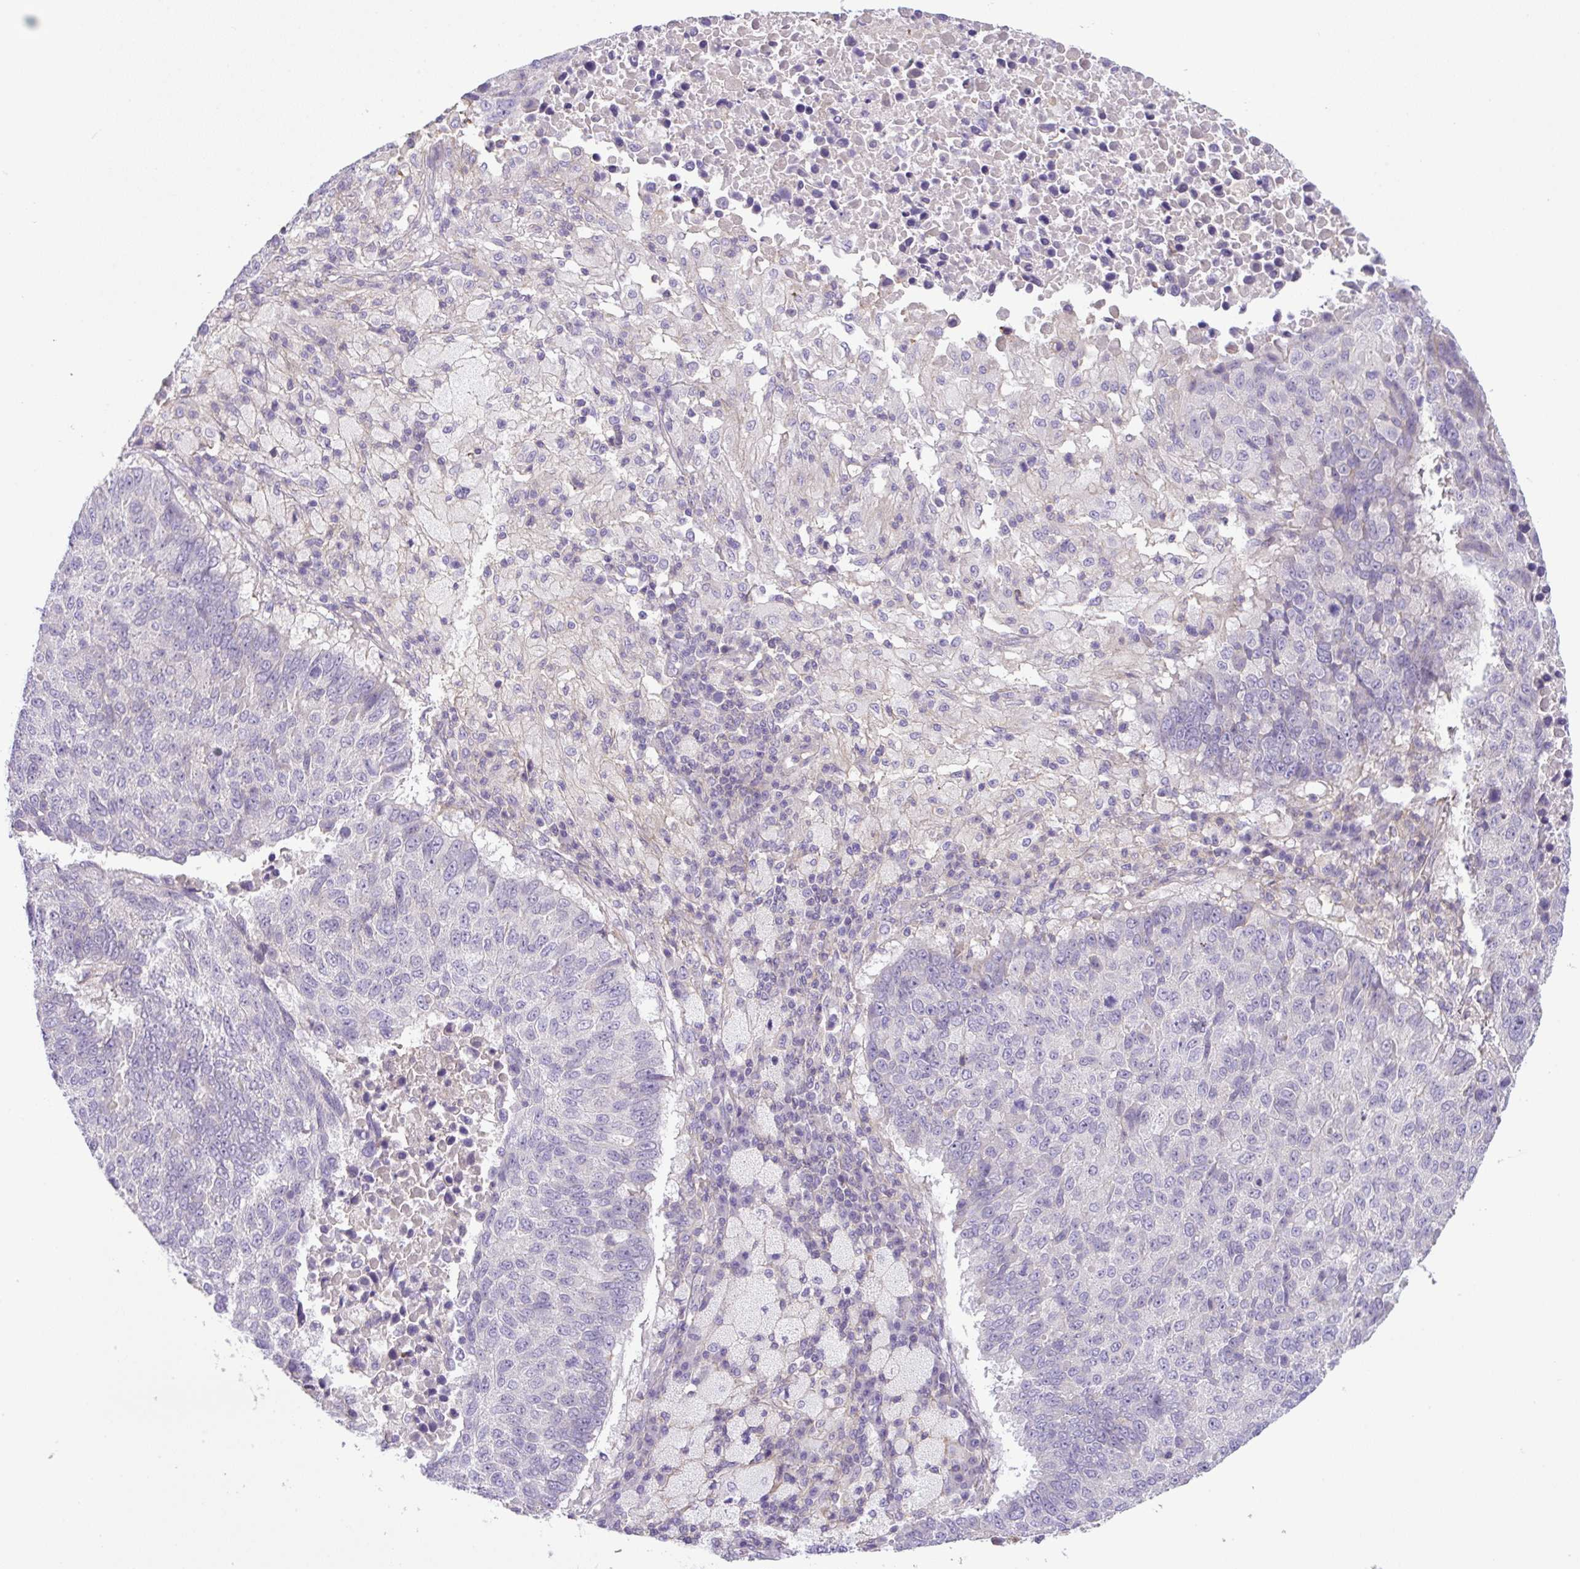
{"staining": {"intensity": "negative", "quantity": "none", "location": "none"}, "tissue": "lung cancer", "cell_type": "Tumor cells", "image_type": "cancer", "snomed": [{"axis": "morphology", "description": "Squamous cell carcinoma, NOS"}, {"axis": "topography", "description": "Lung"}], "caption": "A high-resolution micrograph shows IHC staining of lung squamous cell carcinoma, which reveals no significant expression in tumor cells. (DAB (3,3'-diaminobenzidine) IHC with hematoxylin counter stain).", "gene": "NPTN", "patient": {"sex": "male", "age": 73}}